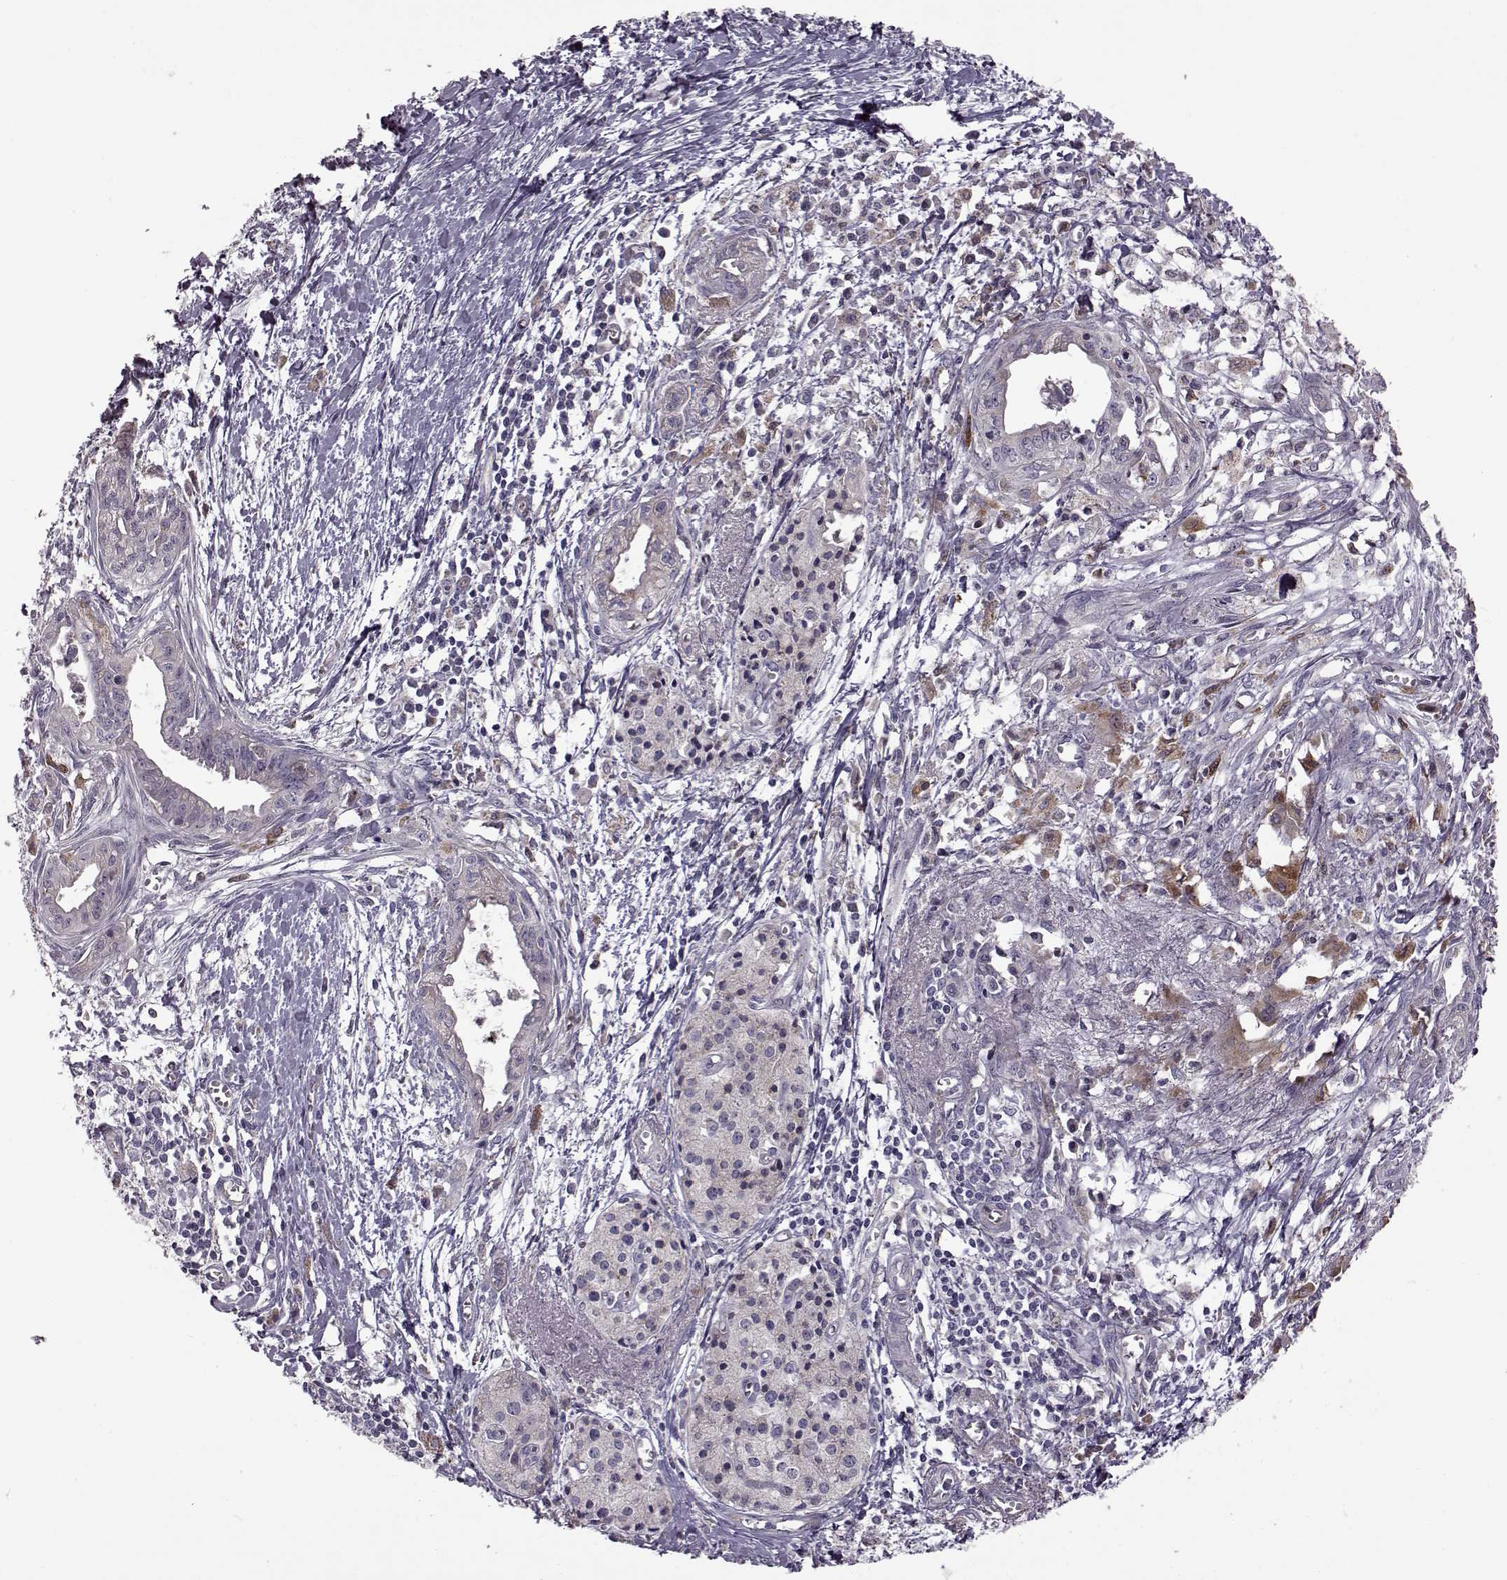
{"staining": {"intensity": "negative", "quantity": "none", "location": "none"}, "tissue": "pancreatic cancer", "cell_type": "Tumor cells", "image_type": "cancer", "snomed": [{"axis": "morphology", "description": "Adenocarcinoma, NOS"}, {"axis": "topography", "description": "Pancreas"}], "caption": "Pancreatic cancer (adenocarcinoma) stained for a protein using IHC displays no staining tumor cells.", "gene": "B3GNT6", "patient": {"sex": "female", "age": 61}}